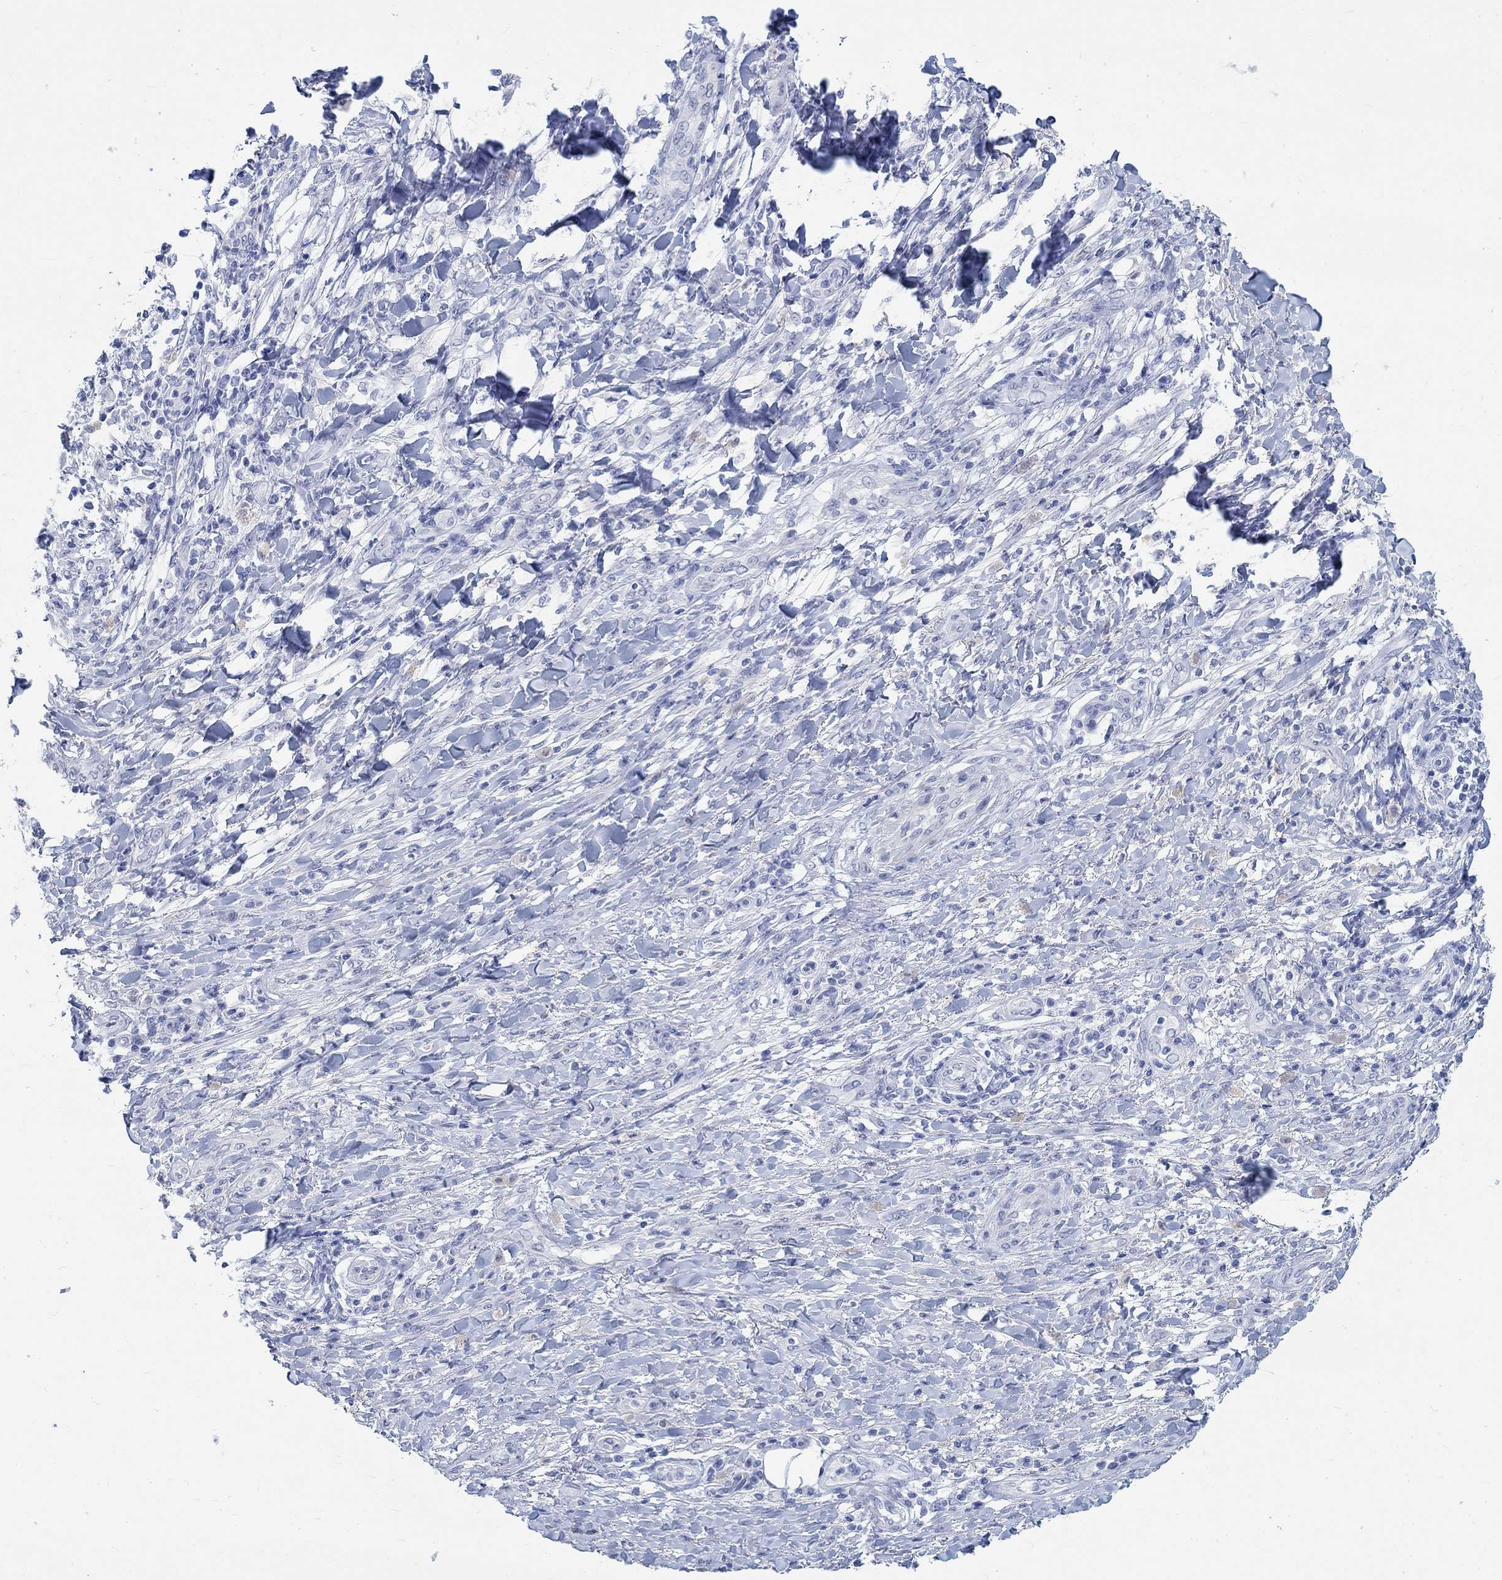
{"staining": {"intensity": "negative", "quantity": "none", "location": "none"}, "tissue": "skin cancer", "cell_type": "Tumor cells", "image_type": "cancer", "snomed": [{"axis": "morphology", "description": "Squamous cell carcinoma, NOS"}, {"axis": "topography", "description": "Skin"}], "caption": "Immunohistochemistry (IHC) micrograph of neoplastic tissue: squamous cell carcinoma (skin) stained with DAB demonstrates no significant protein staining in tumor cells.", "gene": "GRIA3", "patient": {"sex": "male", "age": 62}}